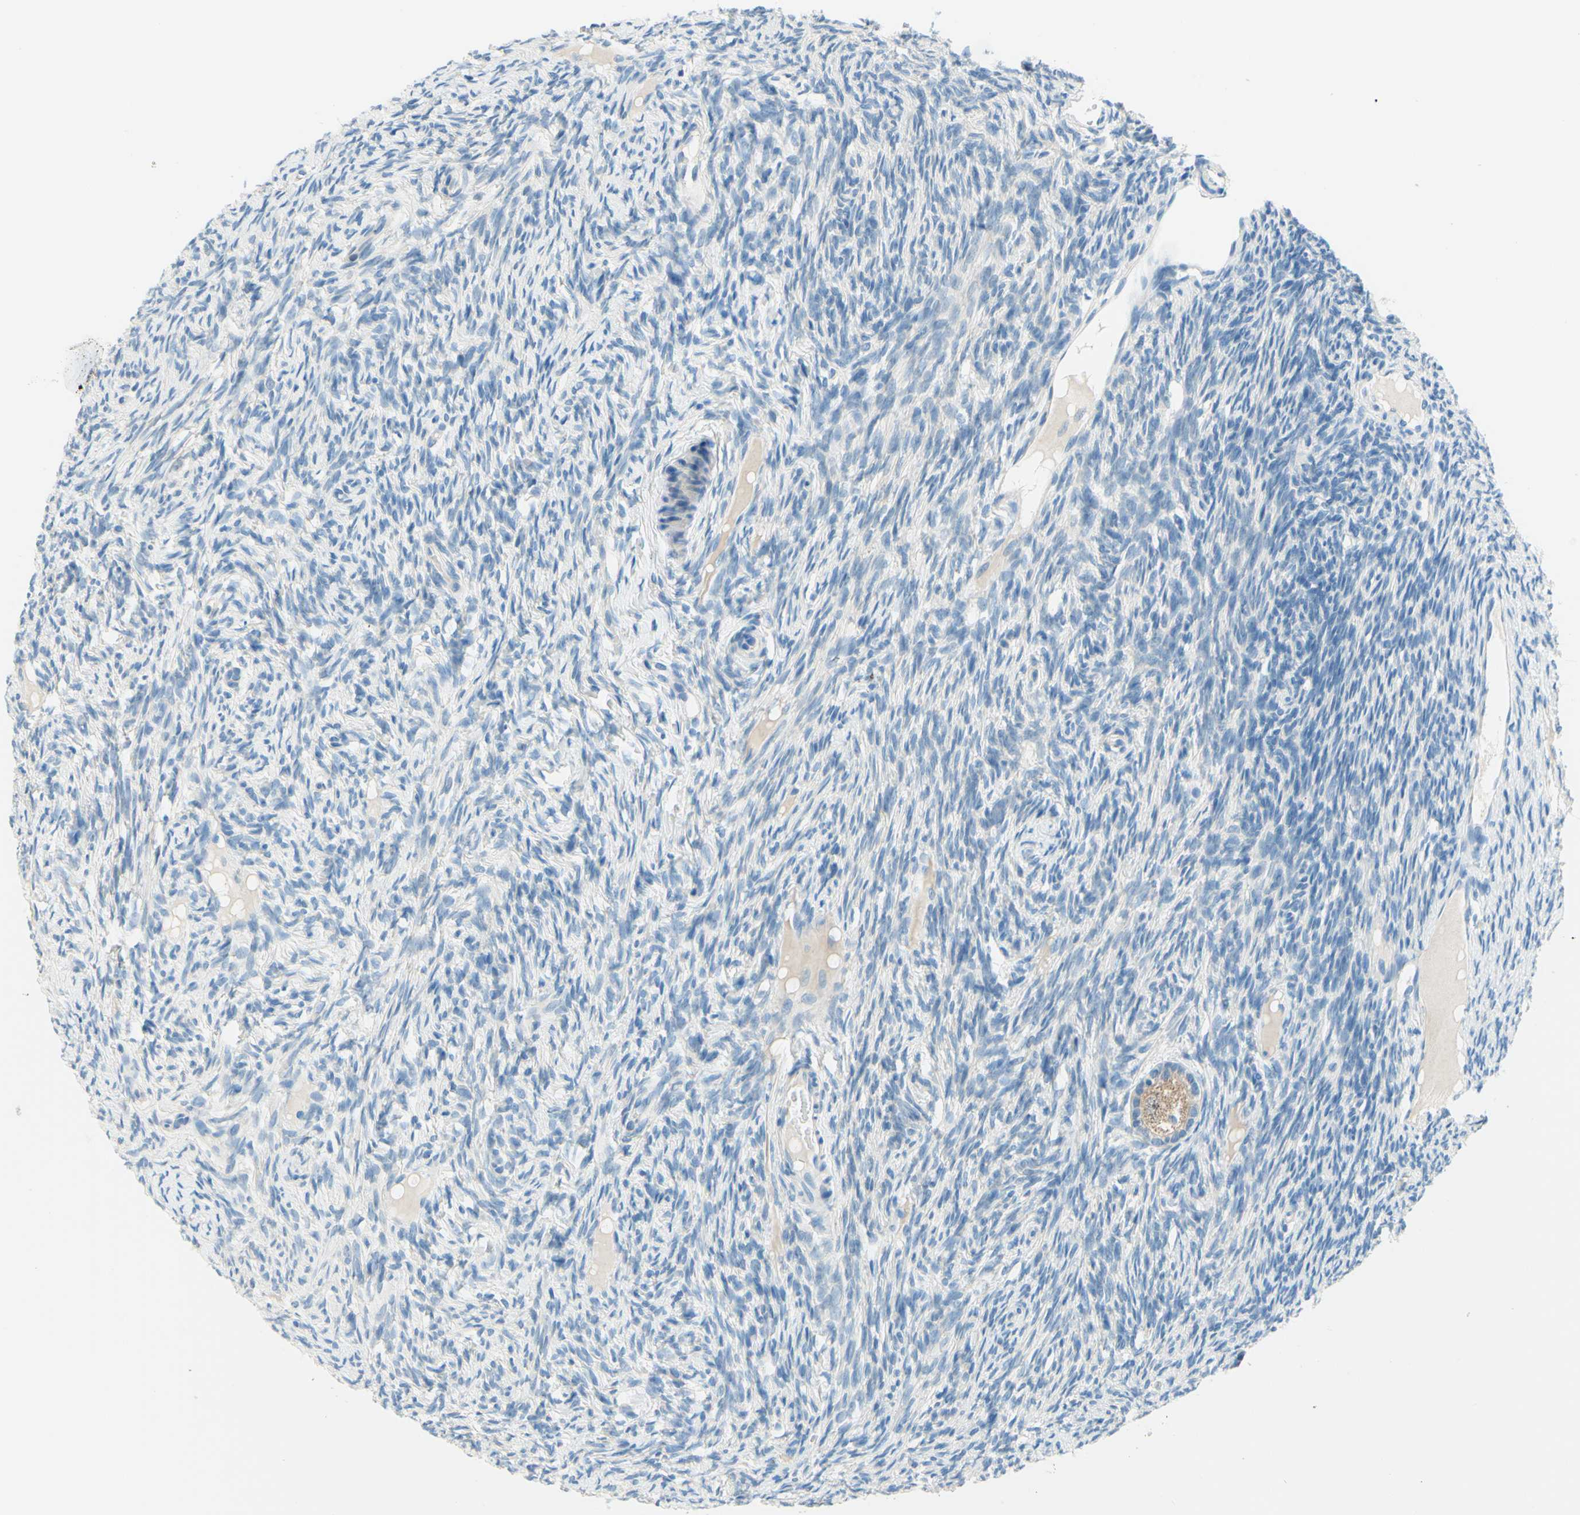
{"staining": {"intensity": "negative", "quantity": "none", "location": "none"}, "tissue": "ovary", "cell_type": "Follicle cells", "image_type": "normal", "snomed": [{"axis": "morphology", "description": "Normal tissue, NOS"}, {"axis": "topography", "description": "Ovary"}], "caption": "IHC histopathology image of normal ovary stained for a protein (brown), which shows no staining in follicle cells.", "gene": "PASD1", "patient": {"sex": "female", "age": 33}}